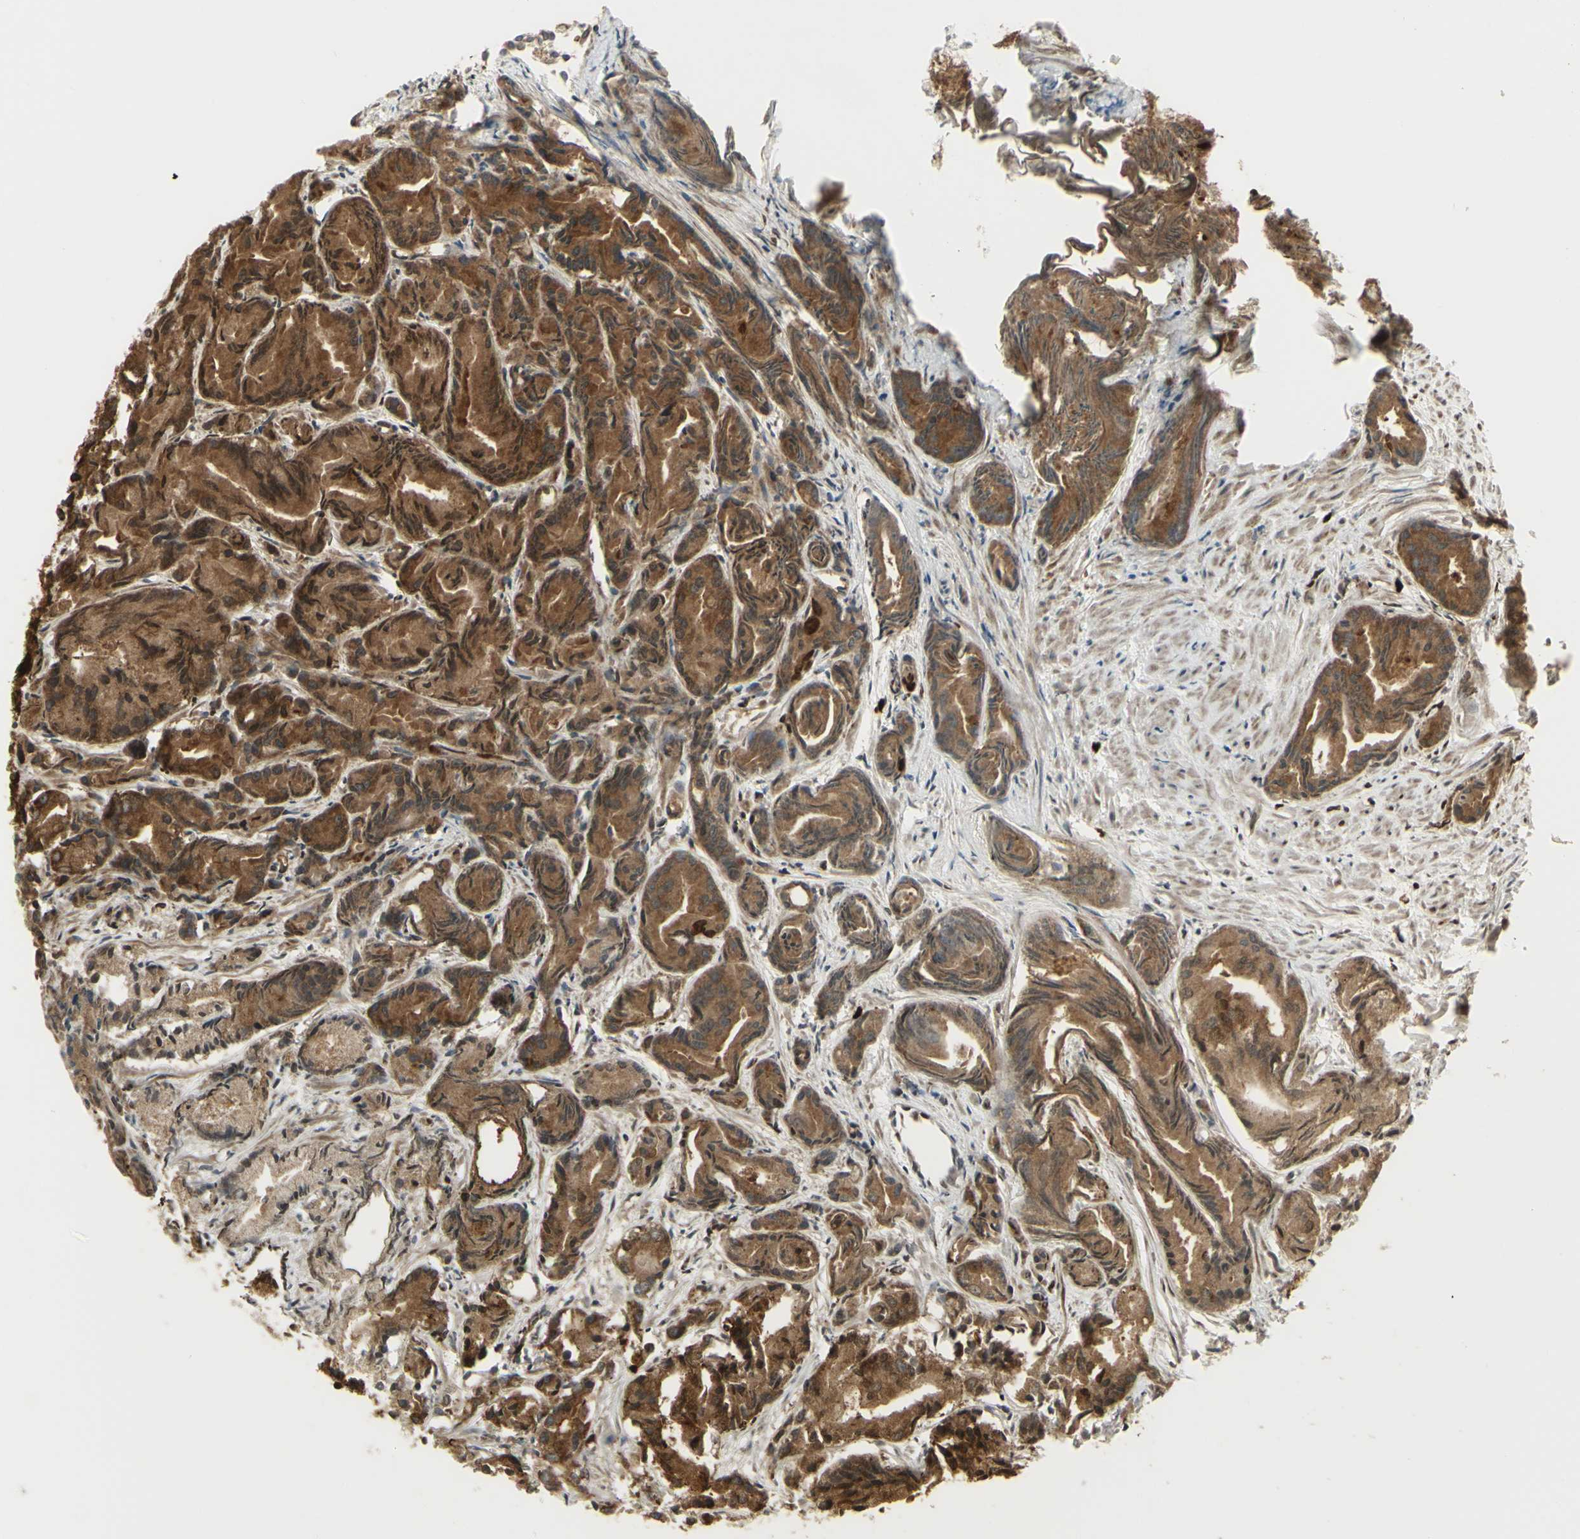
{"staining": {"intensity": "strong", "quantity": ">75%", "location": "cytoplasmic/membranous"}, "tissue": "prostate cancer", "cell_type": "Tumor cells", "image_type": "cancer", "snomed": [{"axis": "morphology", "description": "Adenocarcinoma, Low grade"}, {"axis": "topography", "description": "Prostate"}], "caption": "Immunohistochemical staining of human prostate cancer (adenocarcinoma (low-grade)) reveals high levels of strong cytoplasmic/membranous protein expression in about >75% of tumor cells.", "gene": "FKBP3", "patient": {"sex": "male", "age": 72}}